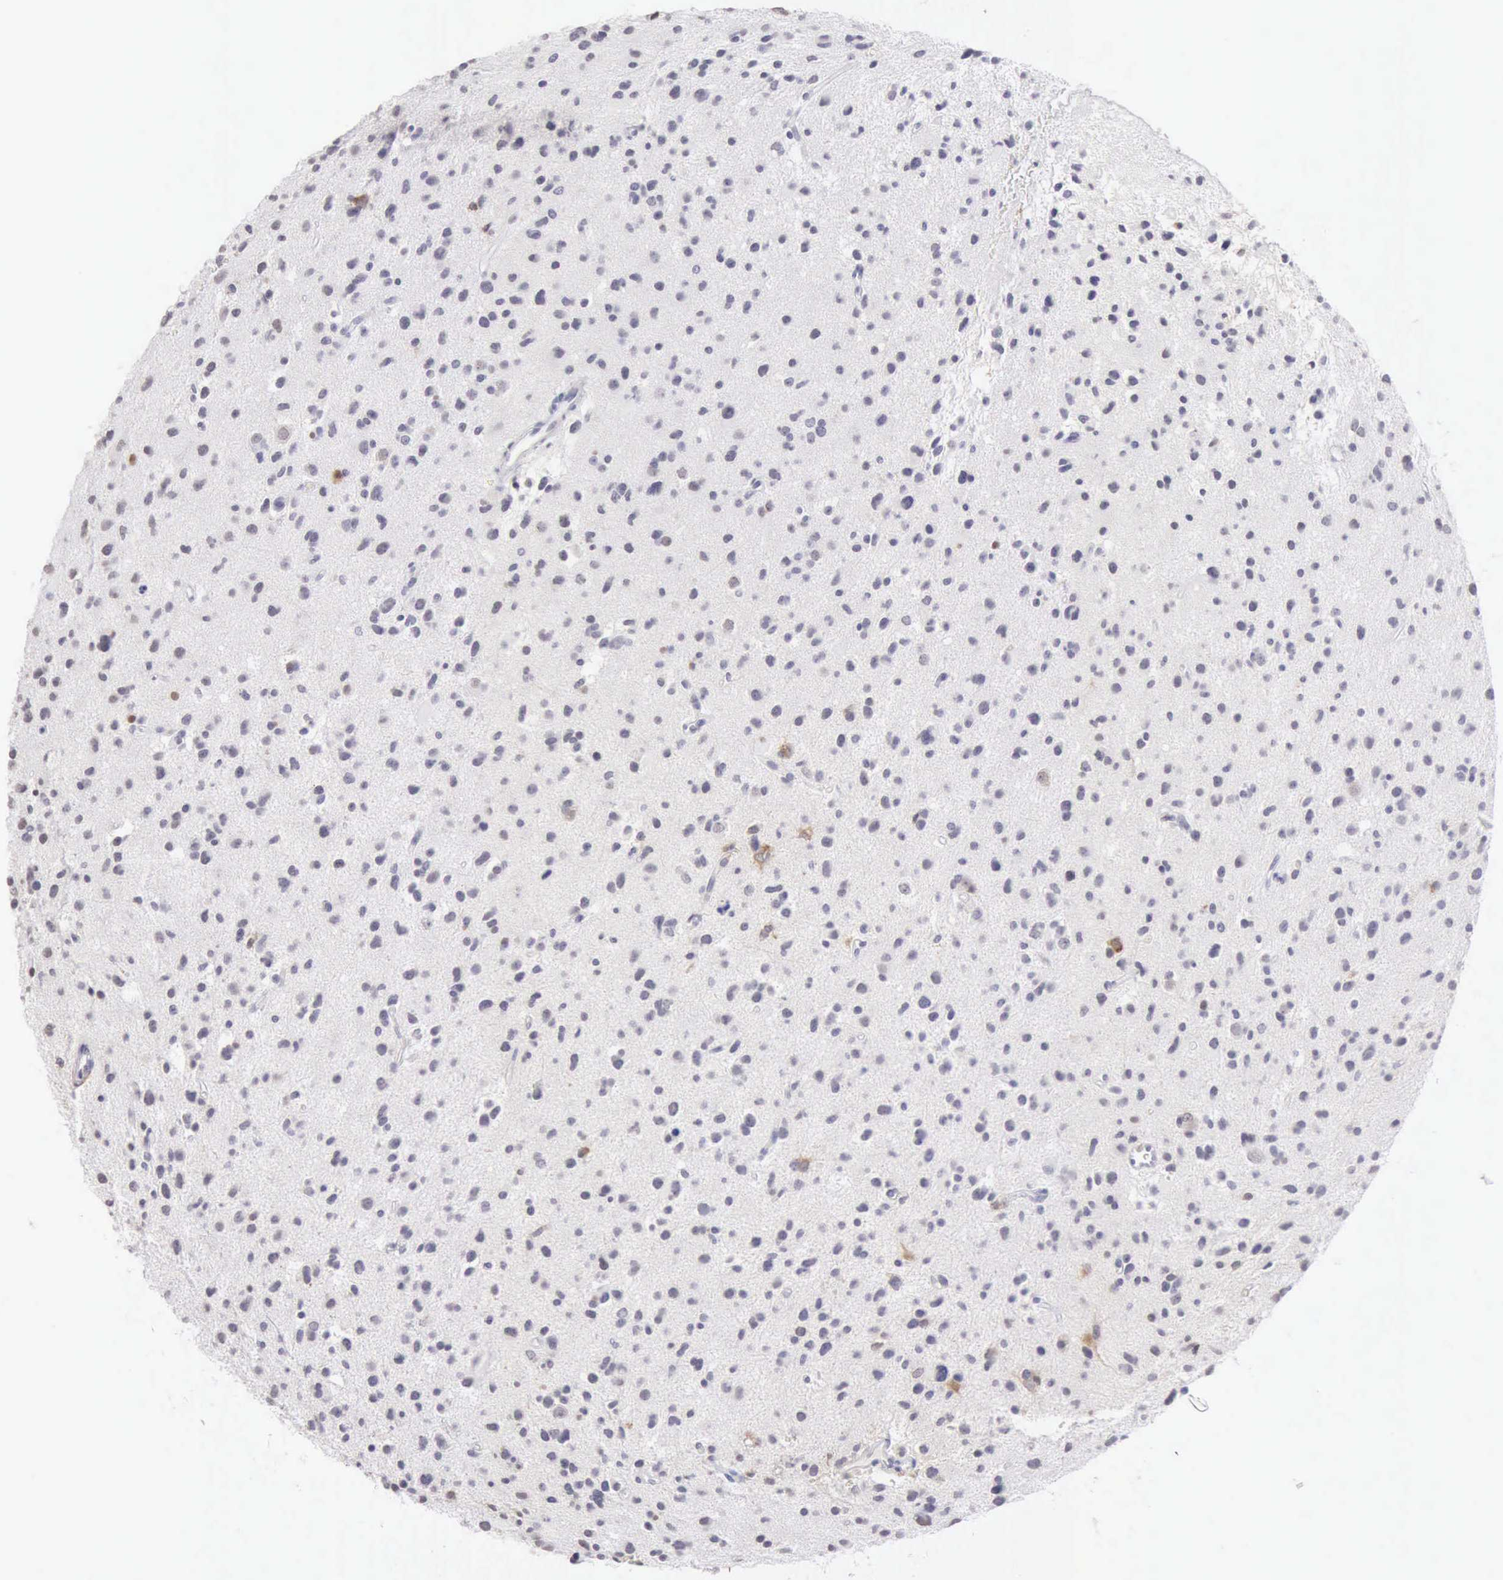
{"staining": {"intensity": "negative", "quantity": "none", "location": "none"}, "tissue": "glioma", "cell_type": "Tumor cells", "image_type": "cancer", "snomed": [{"axis": "morphology", "description": "Glioma, malignant, Low grade"}, {"axis": "topography", "description": "Brain"}], "caption": "Tumor cells are negative for protein expression in human glioma. The staining was performed using DAB (3,3'-diaminobenzidine) to visualize the protein expression in brown, while the nuclei were stained in blue with hematoxylin (Magnification: 20x).", "gene": "RNASE1", "patient": {"sex": "female", "age": 46}}